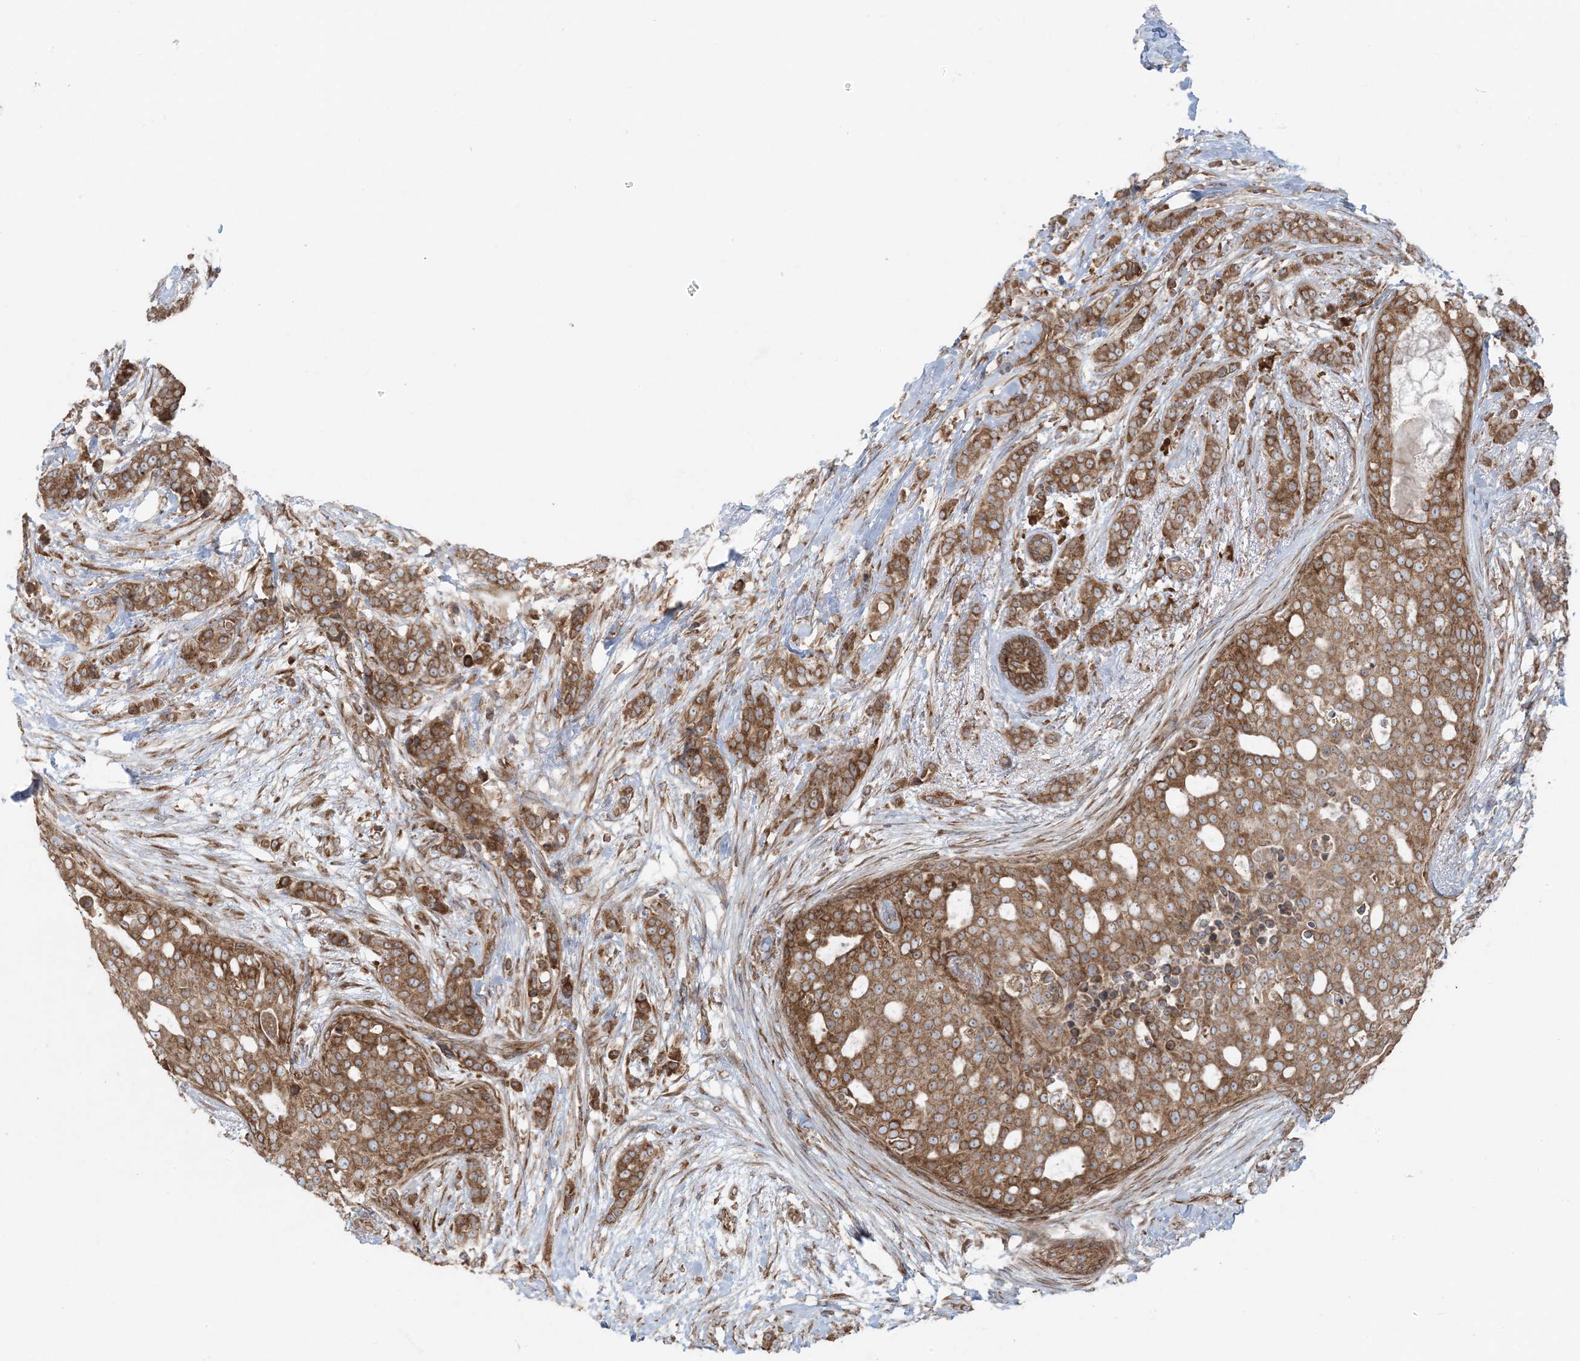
{"staining": {"intensity": "moderate", "quantity": ">75%", "location": "cytoplasmic/membranous"}, "tissue": "breast cancer", "cell_type": "Tumor cells", "image_type": "cancer", "snomed": [{"axis": "morphology", "description": "Lobular carcinoma"}, {"axis": "topography", "description": "Breast"}], "caption": "Approximately >75% of tumor cells in human lobular carcinoma (breast) reveal moderate cytoplasmic/membranous protein positivity as visualized by brown immunohistochemical staining.", "gene": "UBXN4", "patient": {"sex": "female", "age": 51}}